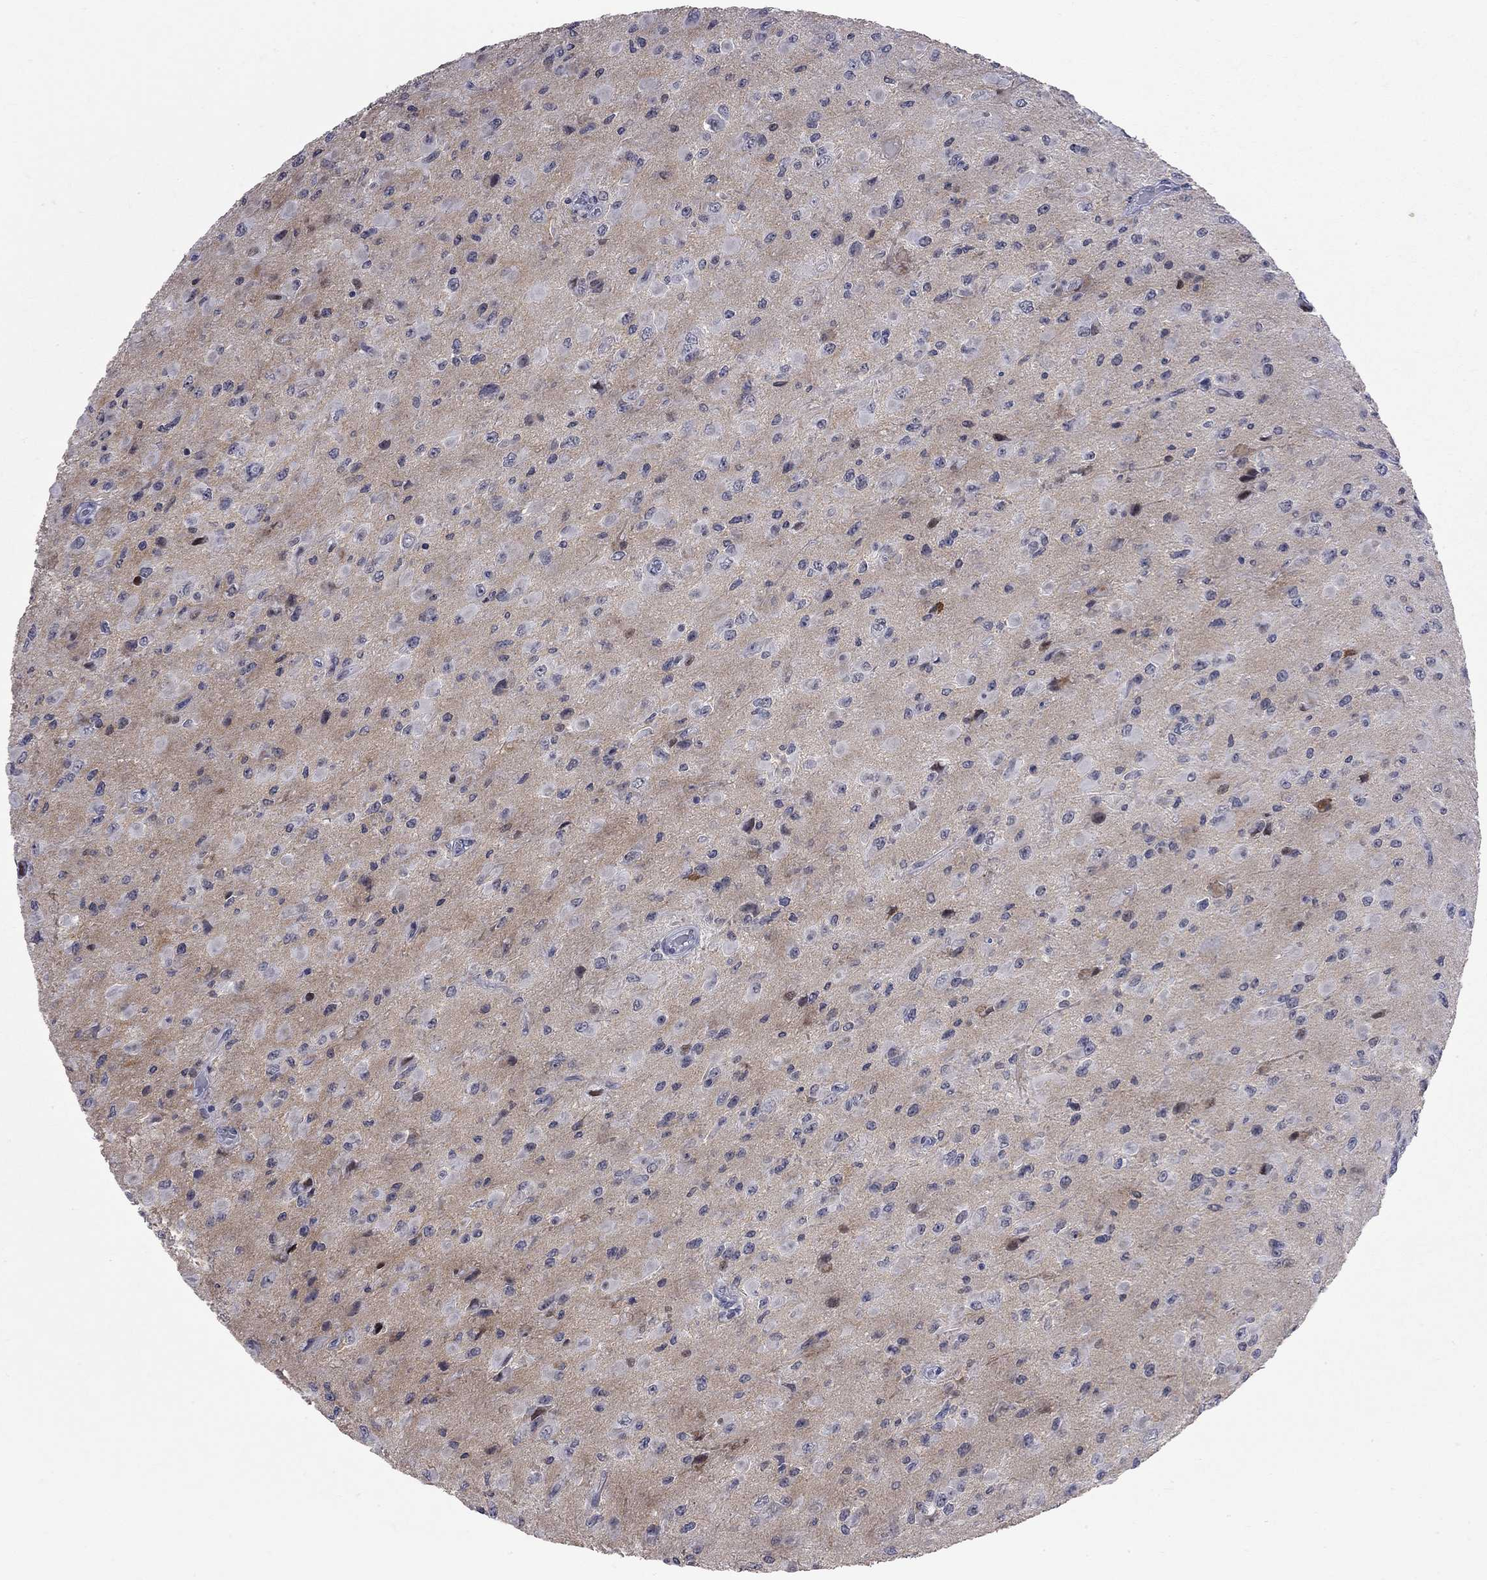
{"staining": {"intensity": "negative", "quantity": "none", "location": "none"}, "tissue": "glioma", "cell_type": "Tumor cells", "image_type": "cancer", "snomed": [{"axis": "morphology", "description": "Glioma, malignant, High grade"}, {"axis": "topography", "description": "Cerebral cortex"}], "caption": "Immunohistochemistry (IHC) histopathology image of neoplastic tissue: human glioma stained with DAB (3,3'-diaminobenzidine) reveals no significant protein positivity in tumor cells.", "gene": "ZNF154", "patient": {"sex": "male", "age": 35}}